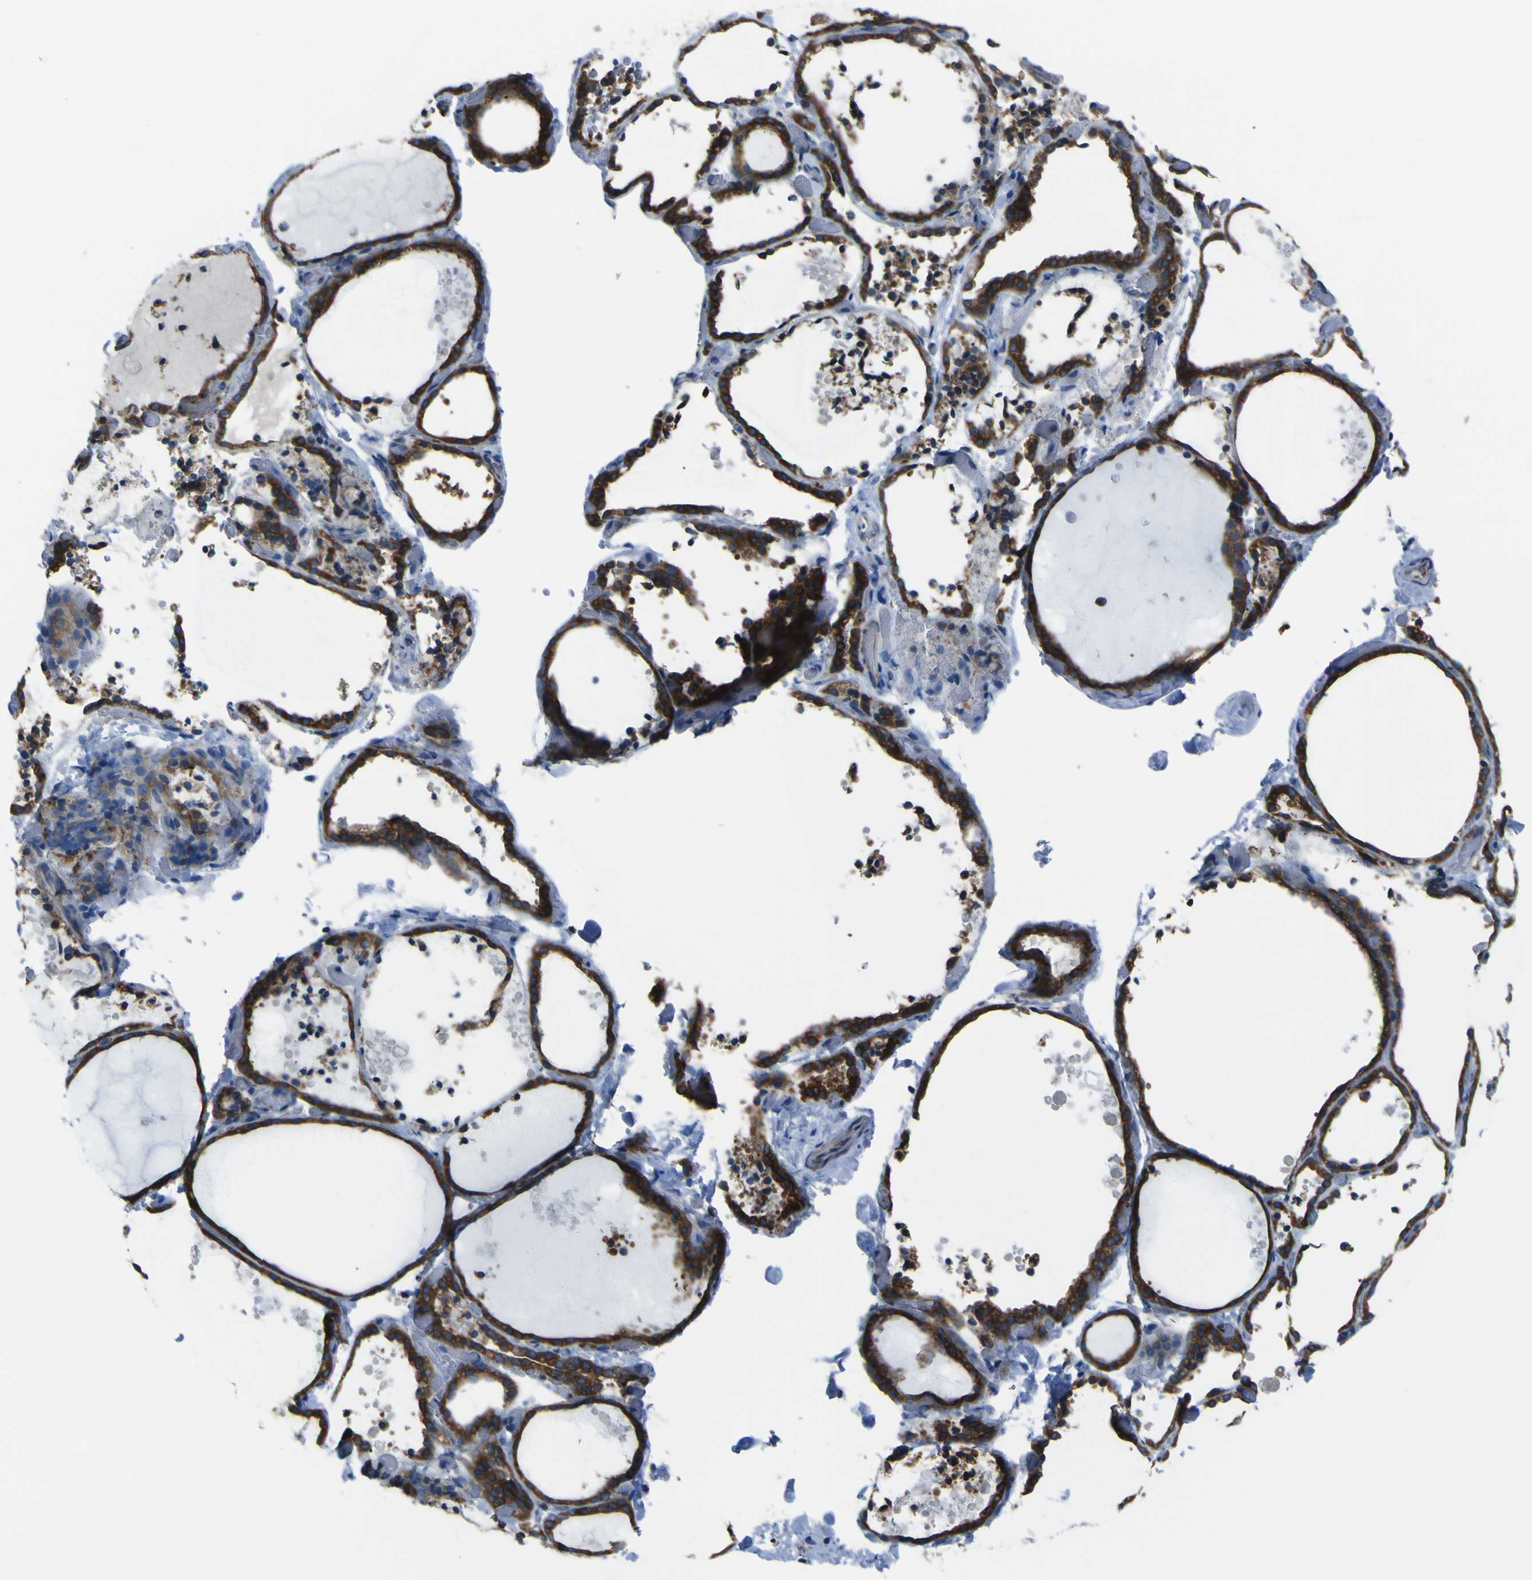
{"staining": {"intensity": "strong", "quantity": ">75%", "location": "cytoplasmic/membranous"}, "tissue": "thyroid gland", "cell_type": "Glandular cells", "image_type": "normal", "snomed": [{"axis": "morphology", "description": "Normal tissue, NOS"}, {"axis": "topography", "description": "Thyroid gland"}], "caption": "High-magnification brightfield microscopy of unremarkable thyroid gland stained with DAB (3,3'-diaminobenzidine) (brown) and counterstained with hematoxylin (blue). glandular cells exhibit strong cytoplasmic/membranous staining is identified in approximately>75% of cells. The staining was performed using DAB (3,3'-diaminobenzidine), with brown indicating positive protein expression. Nuclei are stained blue with hematoxylin.", "gene": "STIM1", "patient": {"sex": "female", "age": 44}}